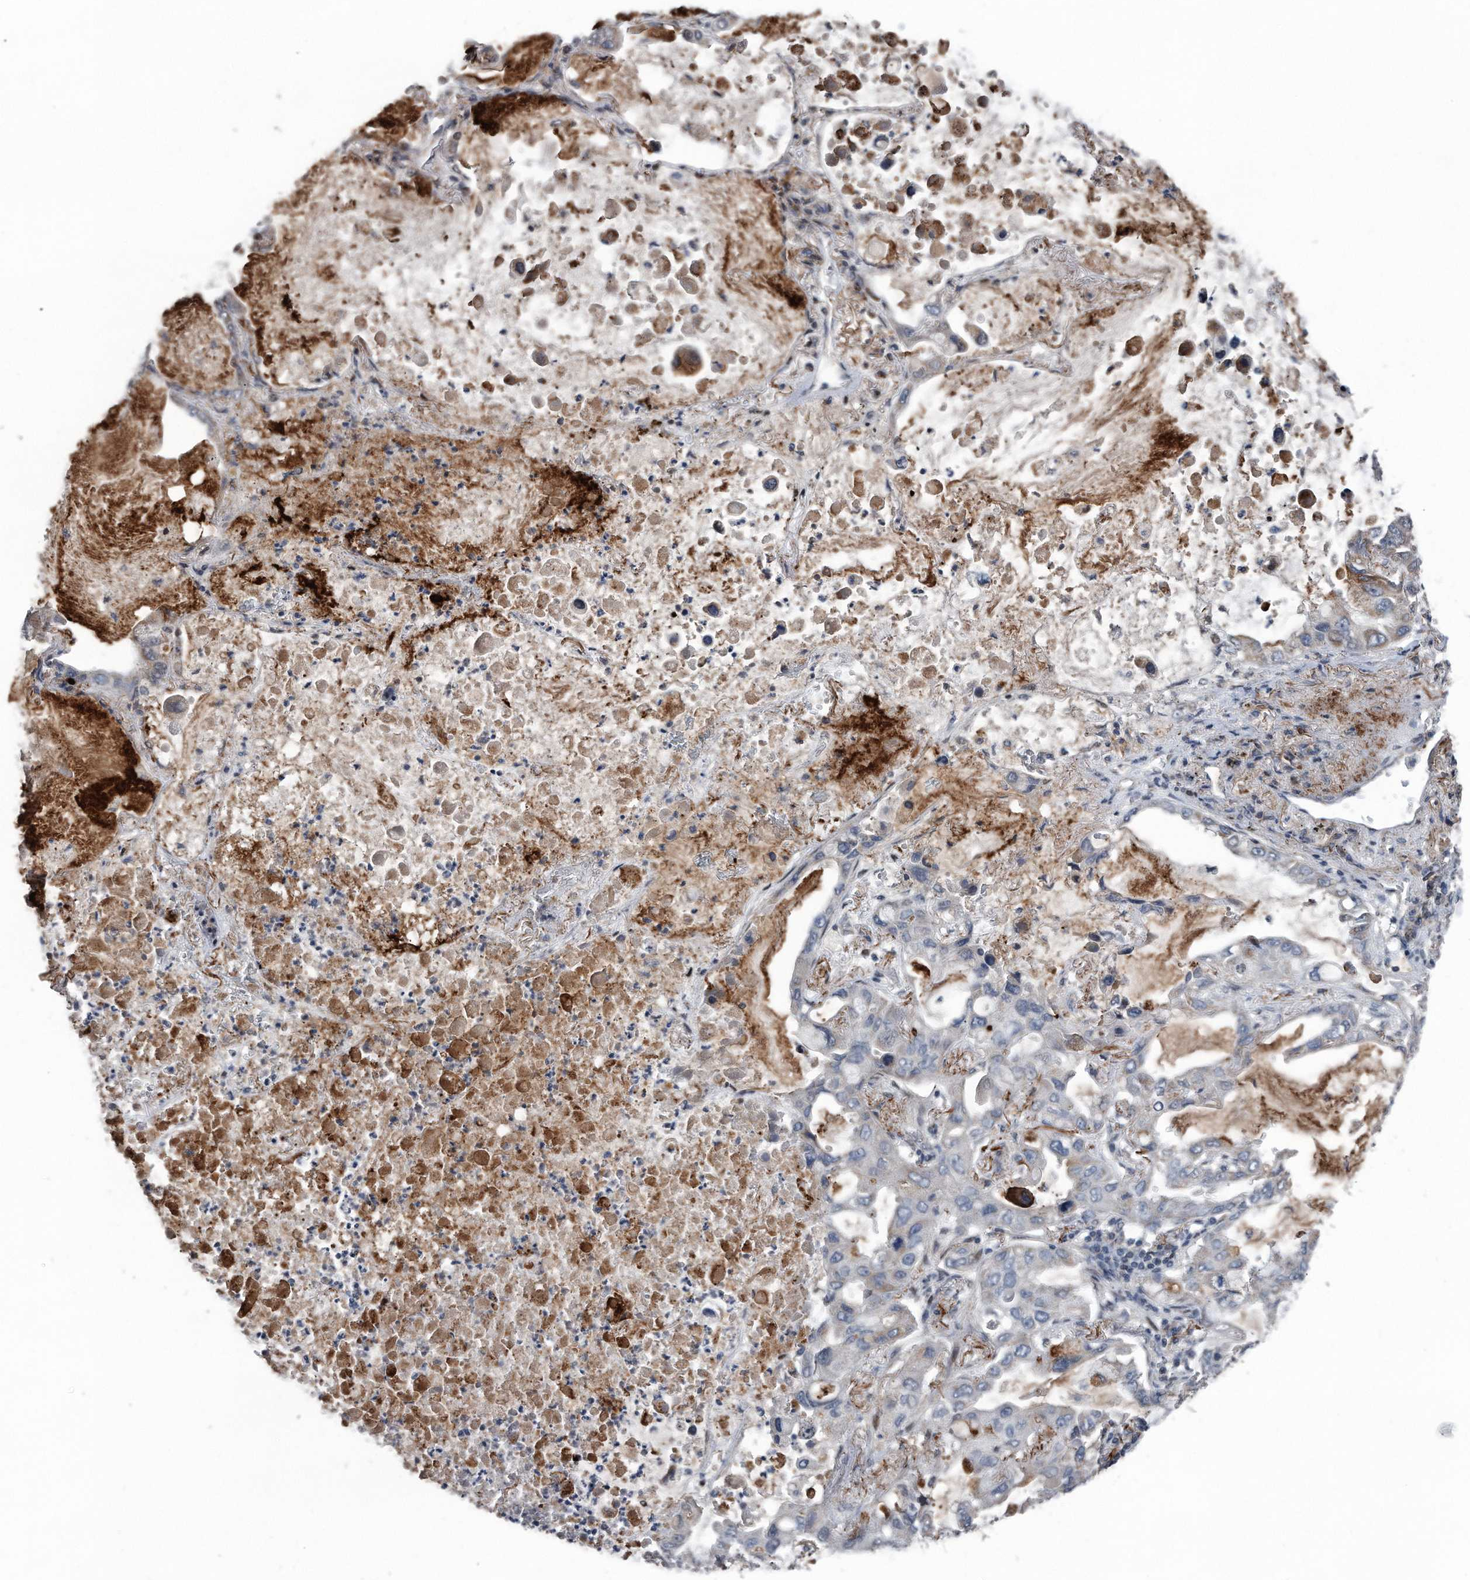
{"staining": {"intensity": "weak", "quantity": "<25%", "location": "cytoplasmic/membranous"}, "tissue": "lung cancer", "cell_type": "Tumor cells", "image_type": "cancer", "snomed": [{"axis": "morphology", "description": "Adenocarcinoma, NOS"}, {"axis": "topography", "description": "Lung"}], "caption": "IHC micrograph of neoplastic tissue: human lung adenocarcinoma stained with DAB exhibits no significant protein staining in tumor cells.", "gene": "DST", "patient": {"sex": "male", "age": 64}}